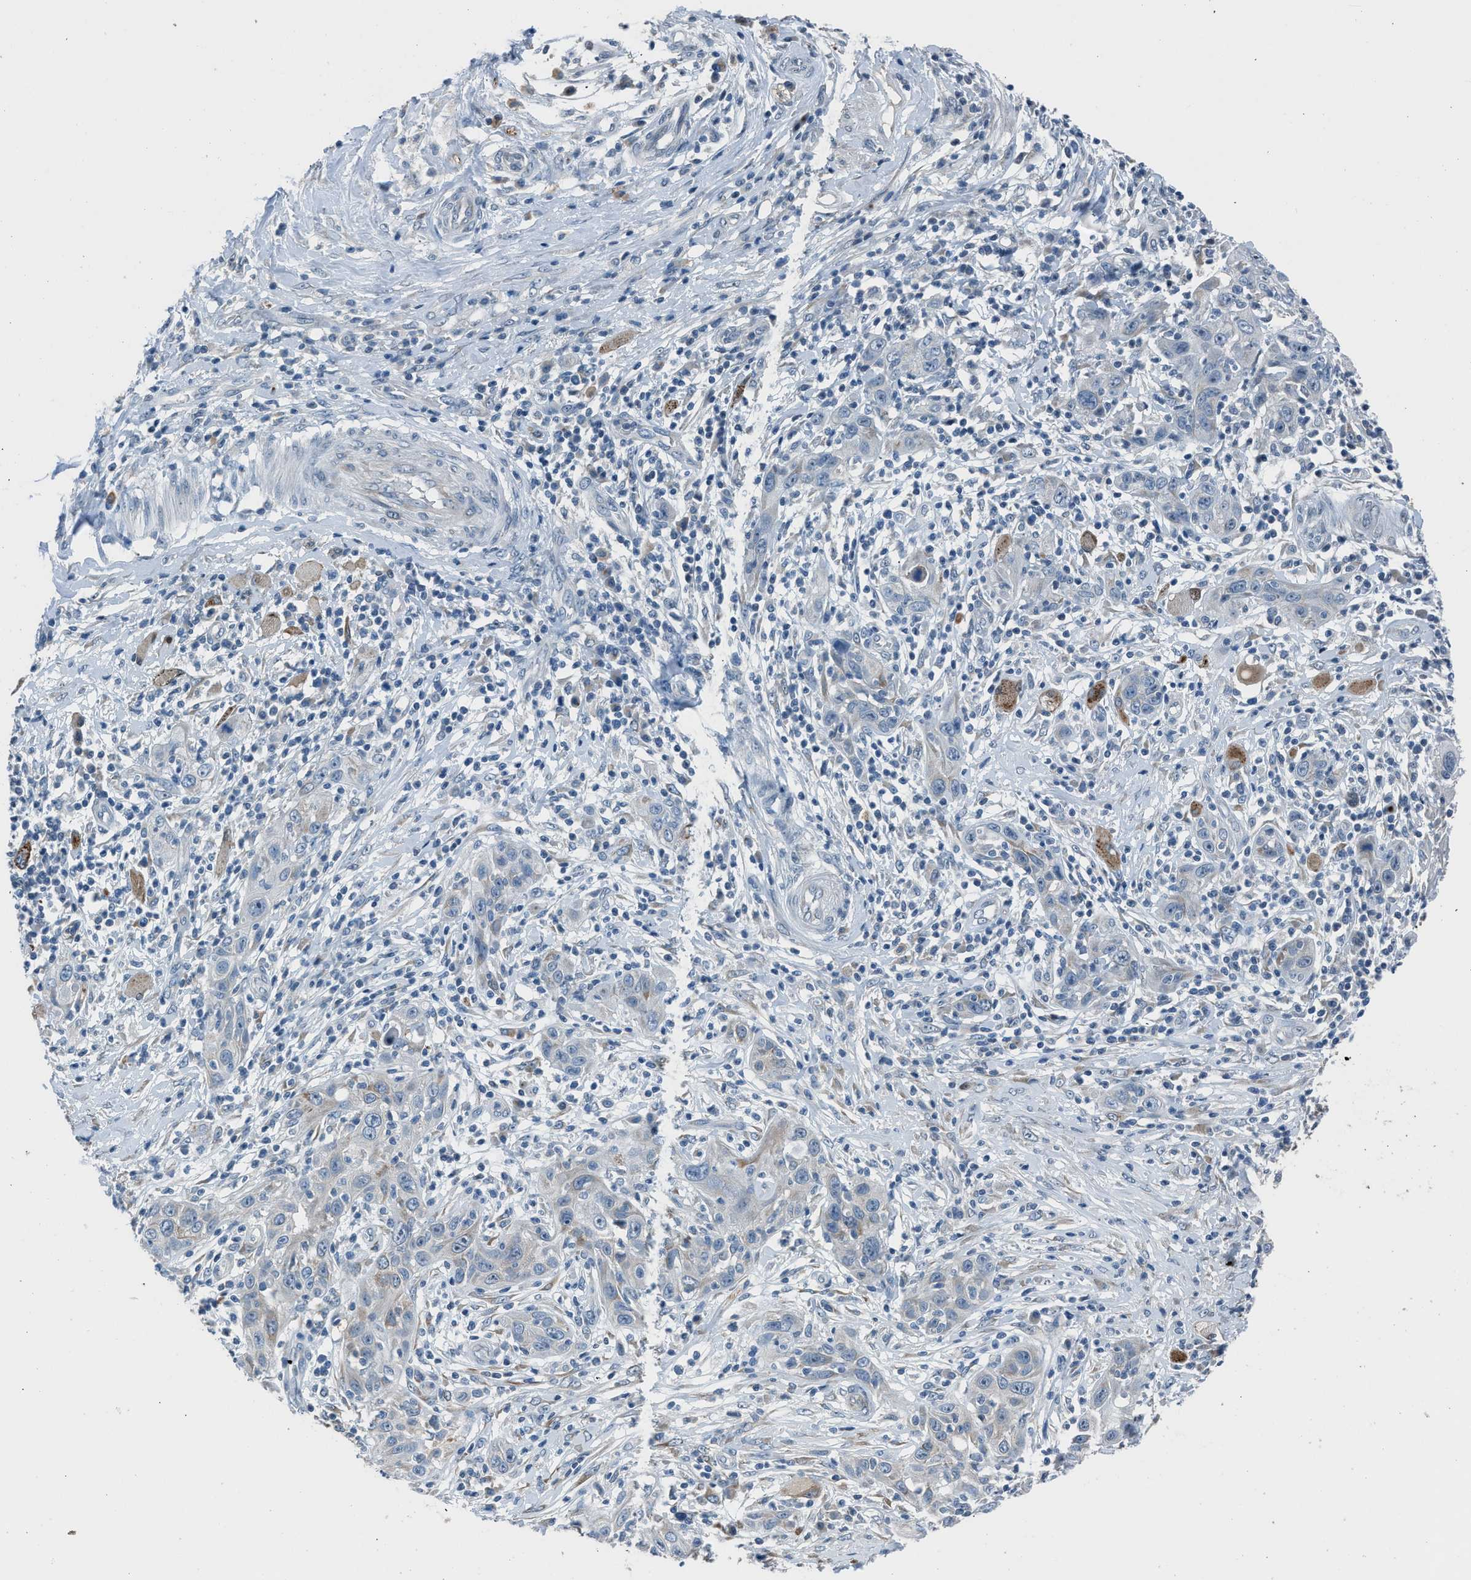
{"staining": {"intensity": "negative", "quantity": "none", "location": "none"}, "tissue": "skin cancer", "cell_type": "Tumor cells", "image_type": "cancer", "snomed": [{"axis": "morphology", "description": "Squamous cell carcinoma, NOS"}, {"axis": "topography", "description": "Skin"}], "caption": "This is an immunohistochemistry (IHC) image of skin squamous cell carcinoma. There is no positivity in tumor cells.", "gene": "RNF41", "patient": {"sex": "female", "age": 88}}